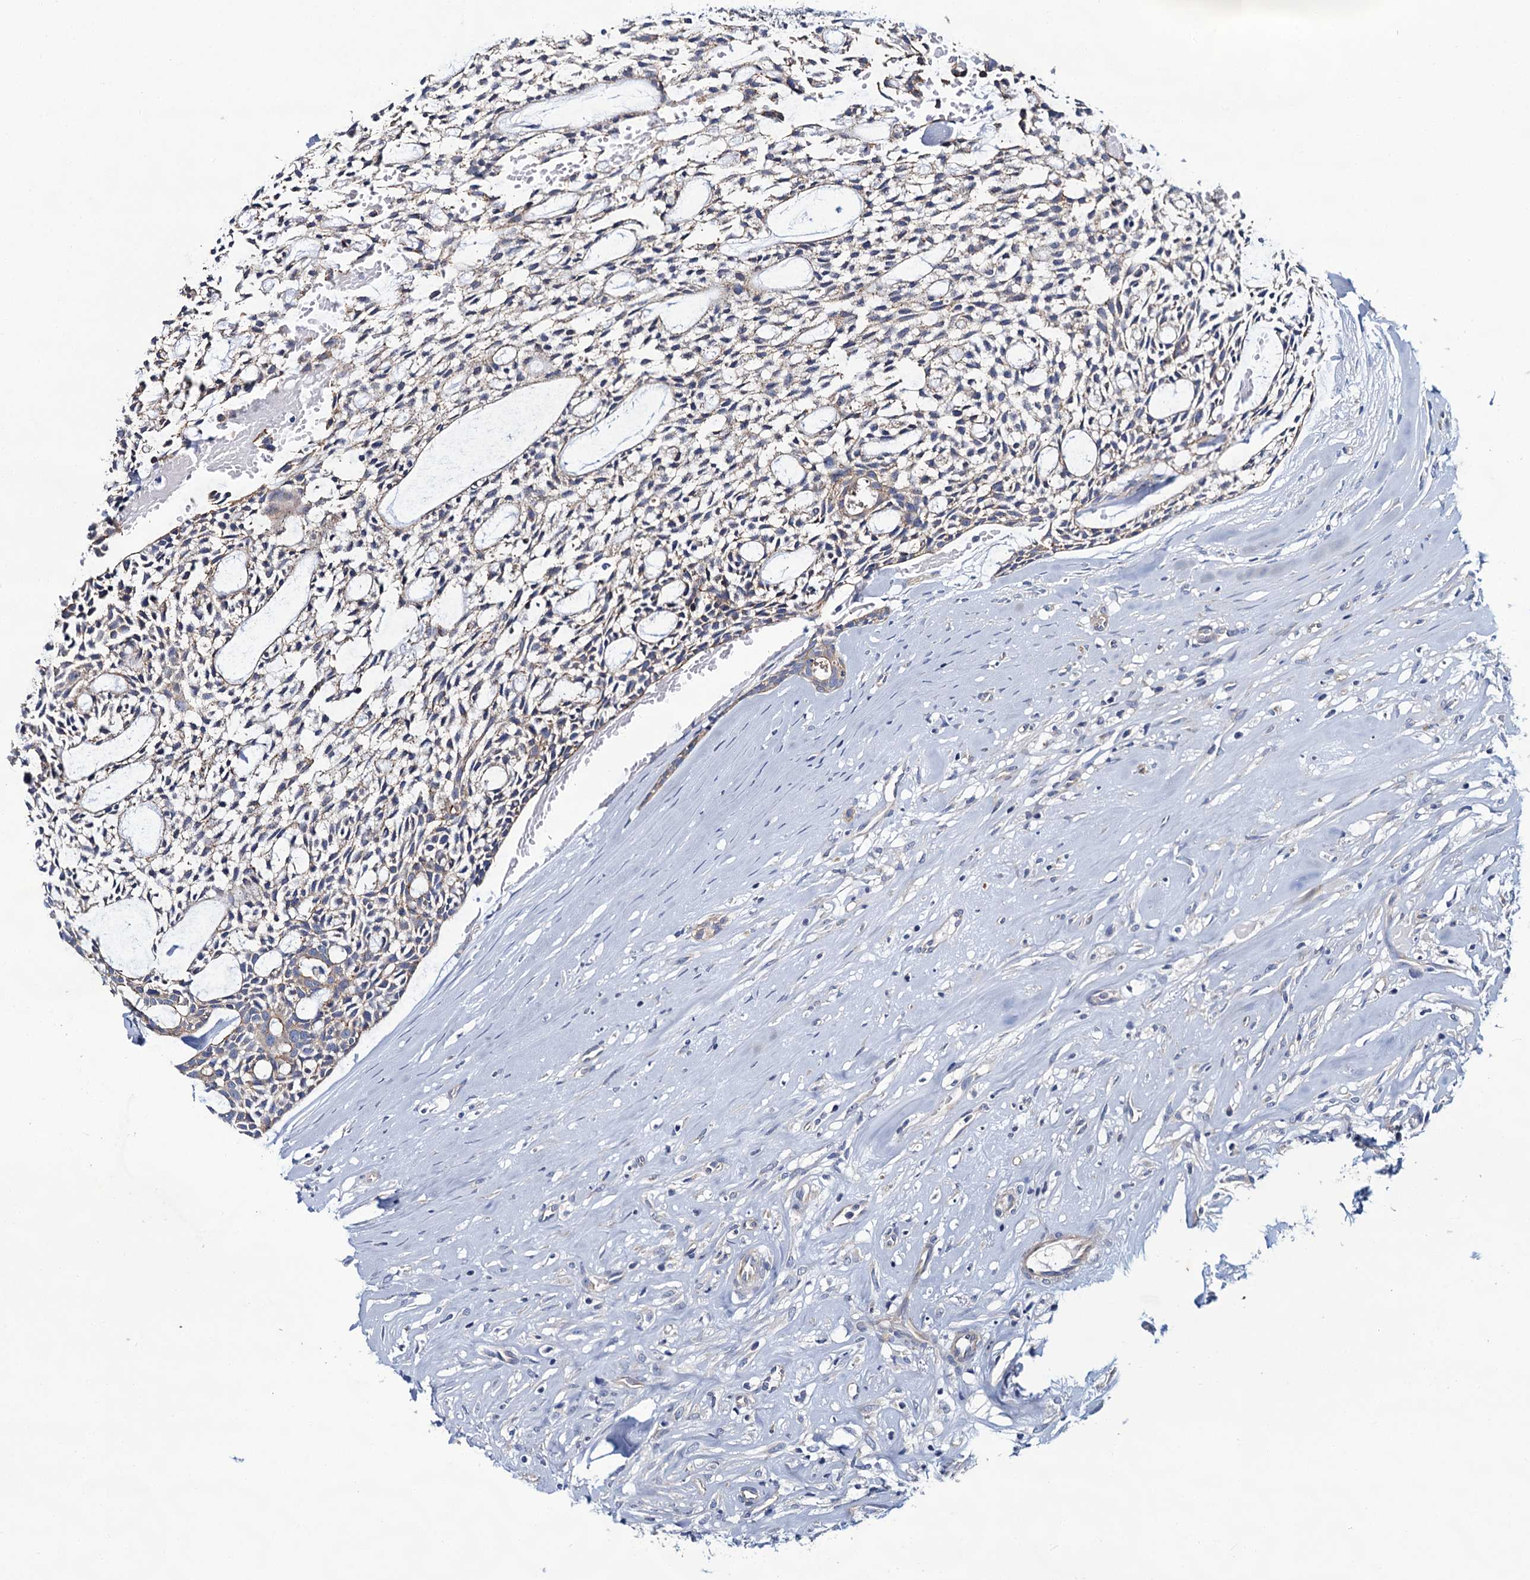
{"staining": {"intensity": "weak", "quantity": "25%-75%", "location": "cytoplasmic/membranous"}, "tissue": "head and neck cancer", "cell_type": "Tumor cells", "image_type": "cancer", "snomed": [{"axis": "morphology", "description": "Adenocarcinoma, NOS"}, {"axis": "topography", "description": "Subcutis"}, {"axis": "topography", "description": "Head-Neck"}], "caption": "Immunohistochemical staining of head and neck cancer (adenocarcinoma) displays low levels of weak cytoplasmic/membranous protein expression in about 25%-75% of tumor cells. (brown staining indicates protein expression, while blue staining denotes nuclei).", "gene": "CEP295", "patient": {"sex": "female", "age": 73}}